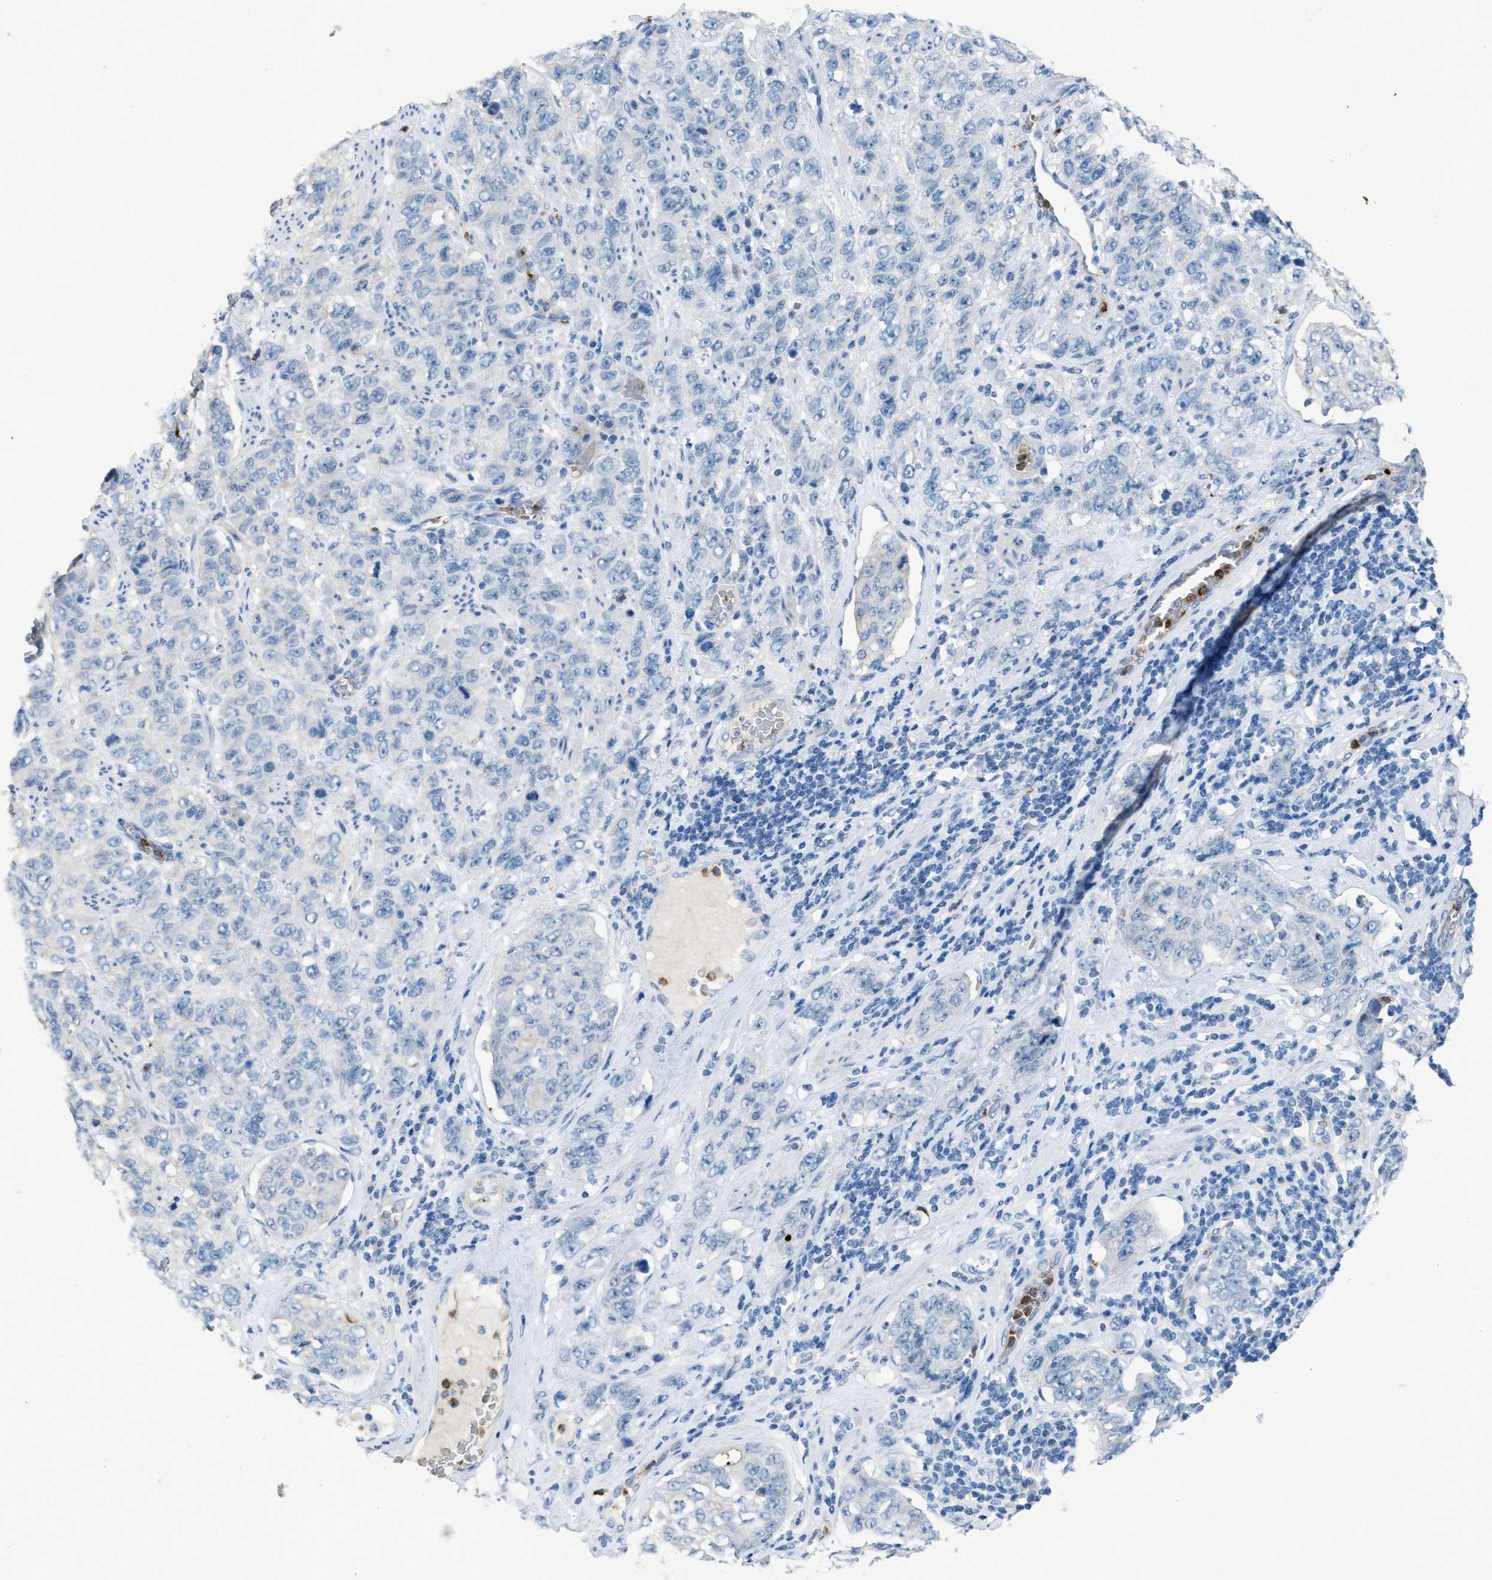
{"staining": {"intensity": "negative", "quantity": "none", "location": "none"}, "tissue": "stomach cancer", "cell_type": "Tumor cells", "image_type": "cancer", "snomed": [{"axis": "morphology", "description": "Adenocarcinoma, NOS"}, {"axis": "topography", "description": "Stomach"}], "caption": "Histopathology image shows no protein expression in tumor cells of stomach cancer (adenocarcinoma) tissue.", "gene": "CFAP77", "patient": {"sex": "male", "age": 48}}